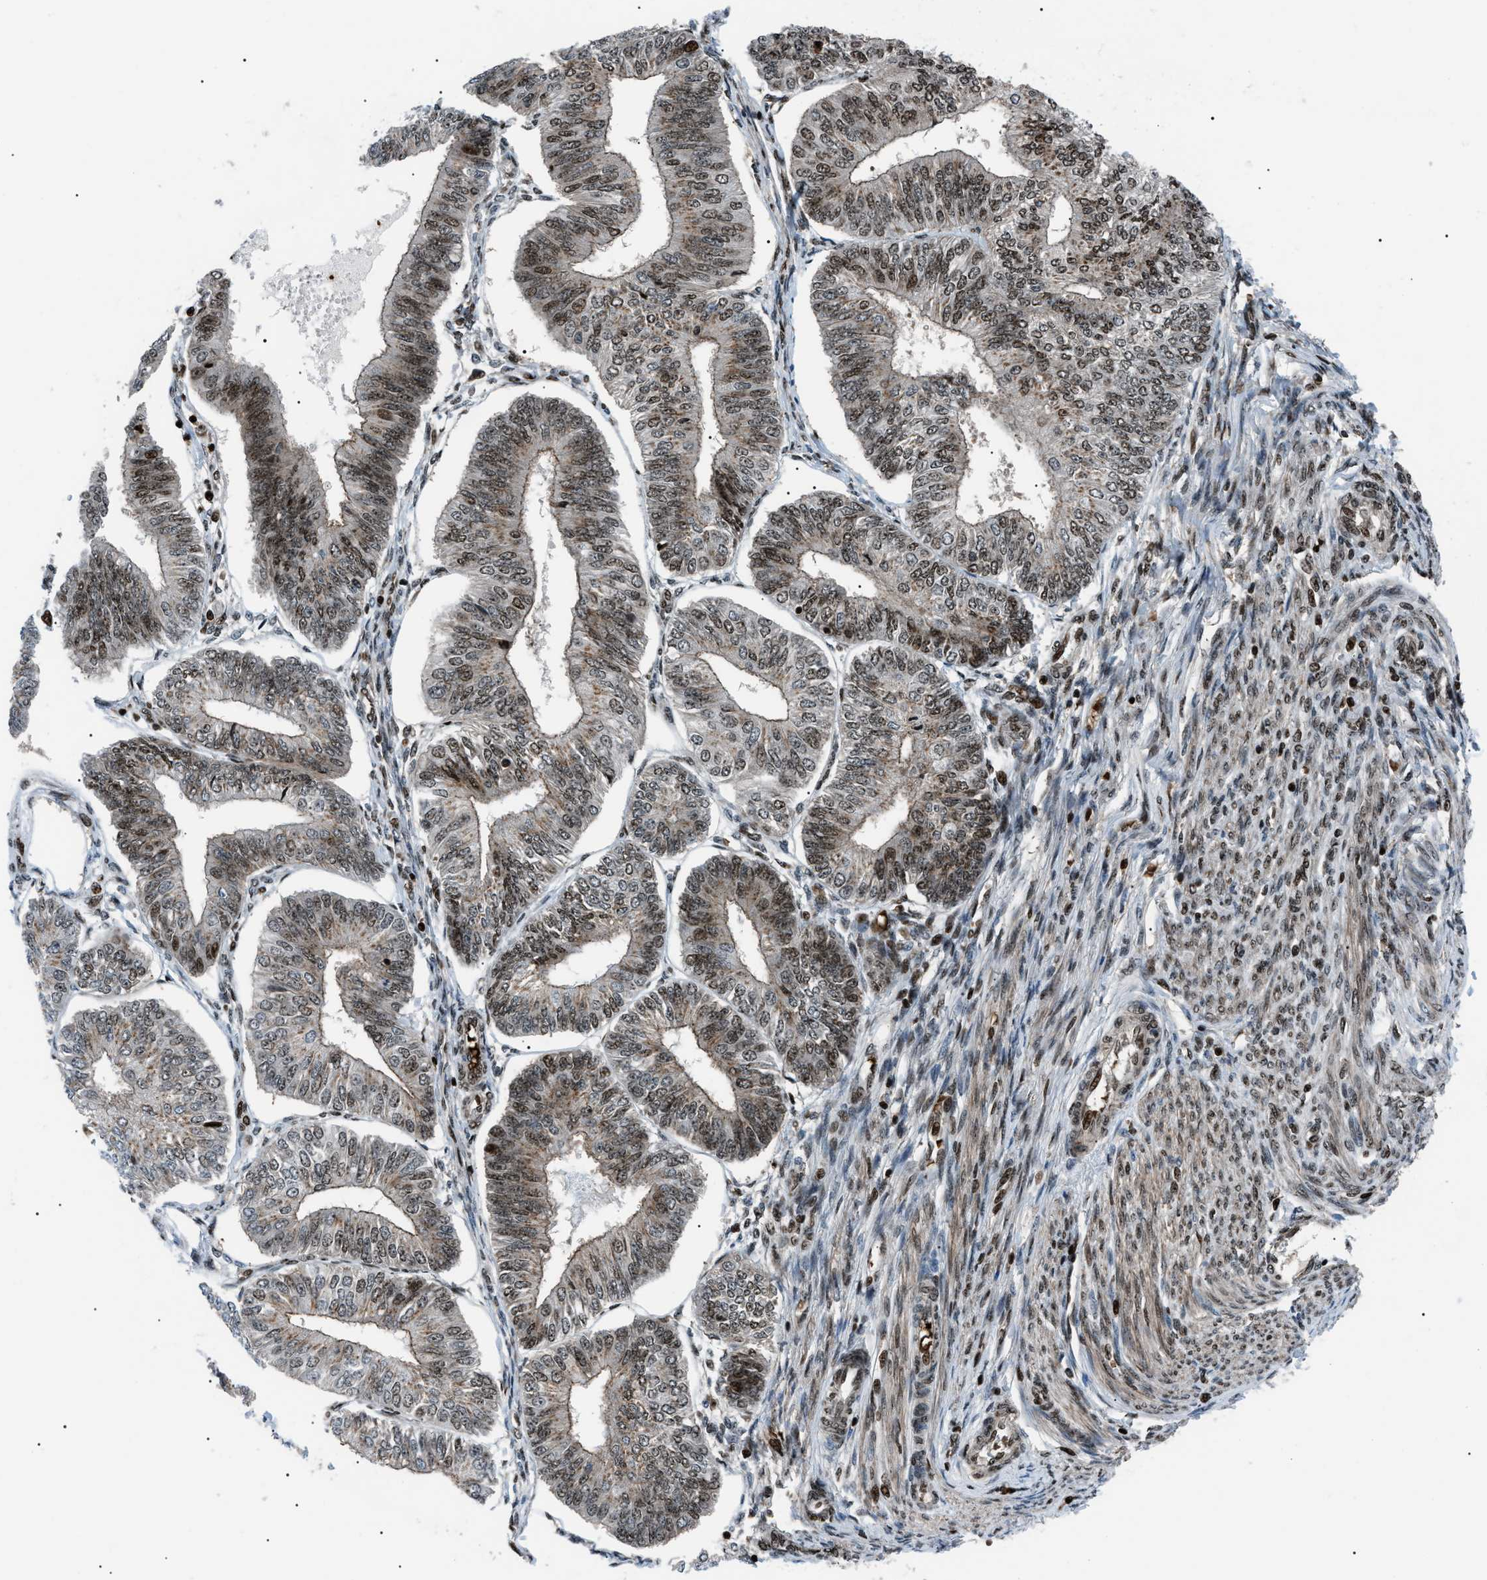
{"staining": {"intensity": "weak", "quantity": "25%-75%", "location": "nuclear"}, "tissue": "endometrial cancer", "cell_type": "Tumor cells", "image_type": "cancer", "snomed": [{"axis": "morphology", "description": "Adenocarcinoma, NOS"}, {"axis": "topography", "description": "Endometrium"}], "caption": "DAB immunohistochemical staining of human adenocarcinoma (endometrial) exhibits weak nuclear protein positivity in approximately 25%-75% of tumor cells.", "gene": "PRKX", "patient": {"sex": "female", "age": 58}}